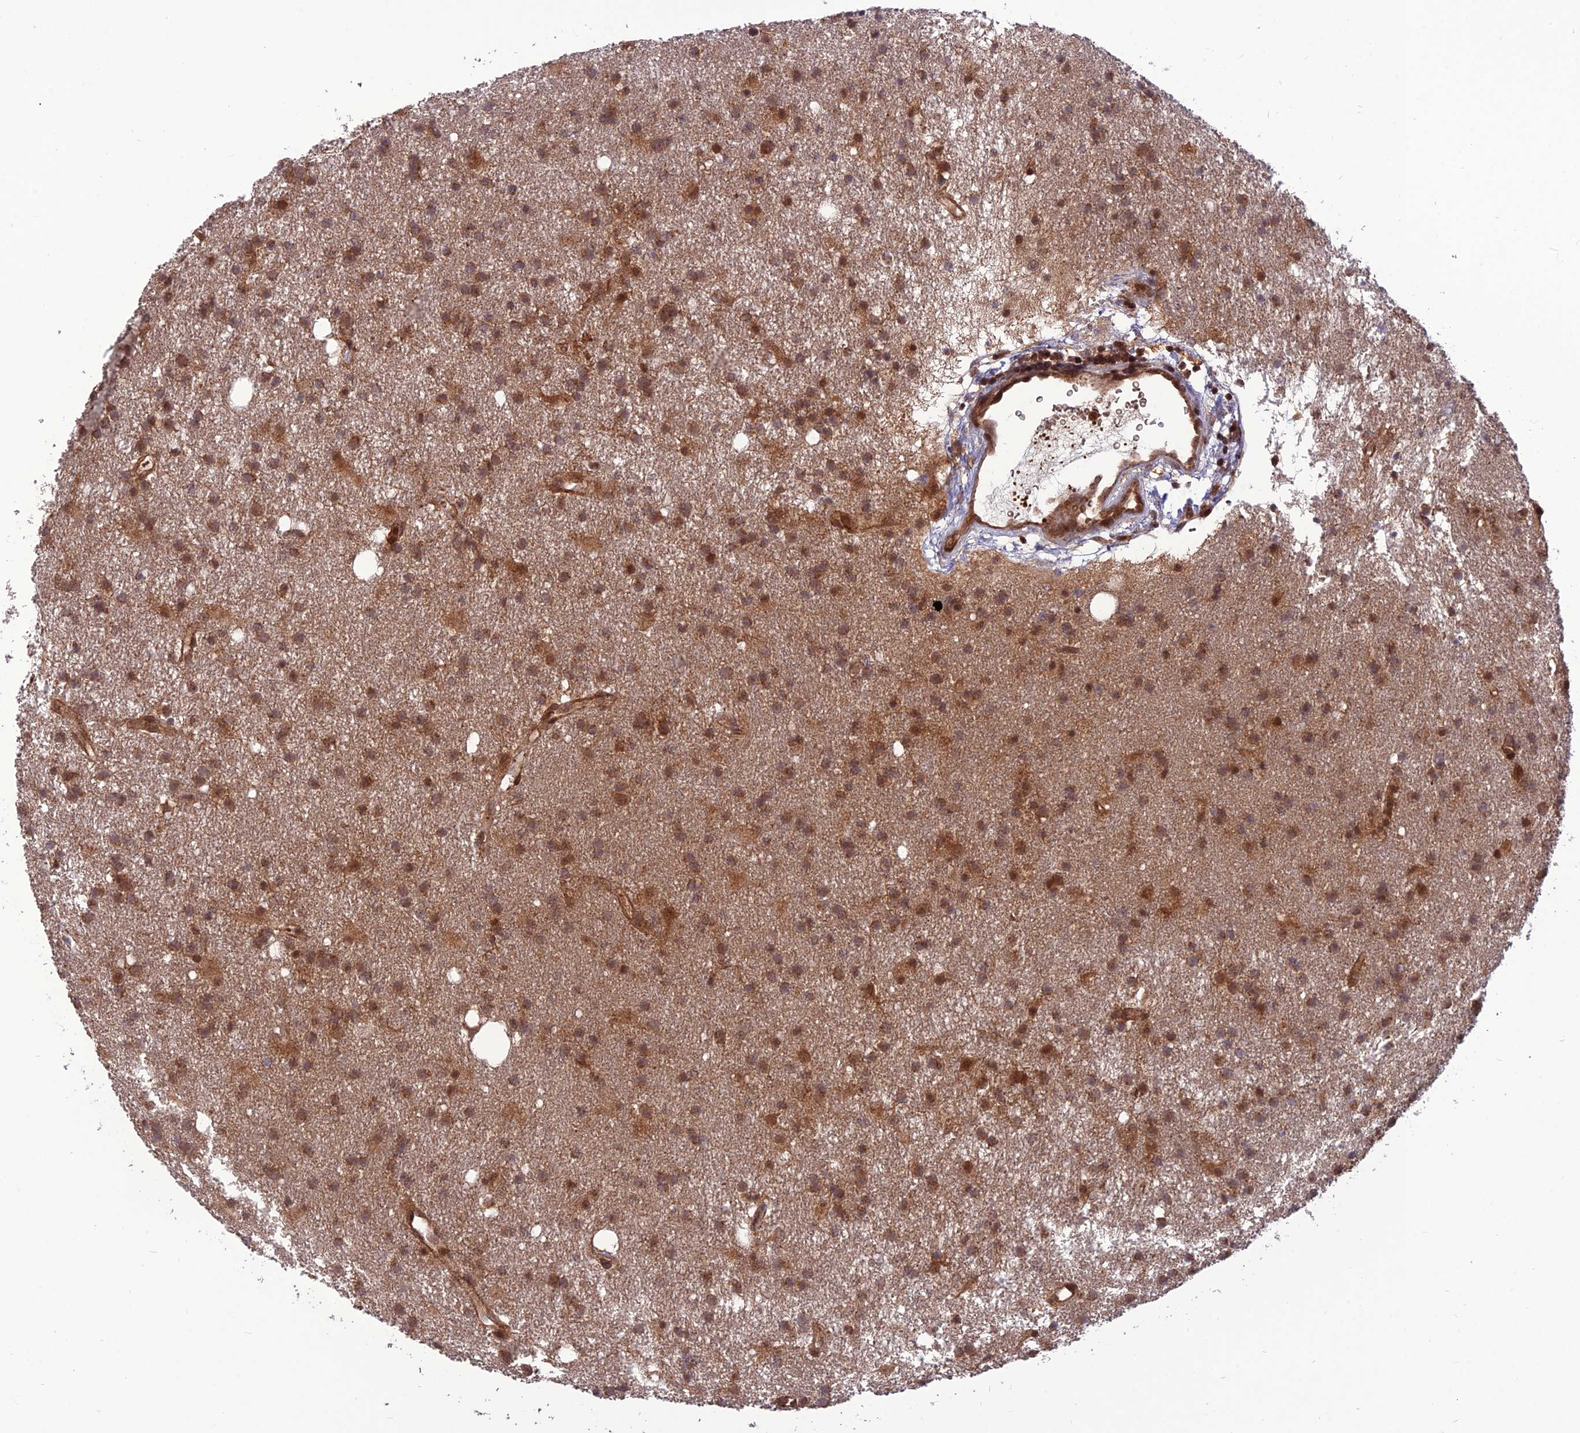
{"staining": {"intensity": "moderate", "quantity": ">75%", "location": "cytoplasmic/membranous"}, "tissue": "glioma", "cell_type": "Tumor cells", "image_type": "cancer", "snomed": [{"axis": "morphology", "description": "Glioma, malignant, High grade"}, {"axis": "topography", "description": "Brain"}], "caption": "Immunohistochemical staining of glioma exhibits medium levels of moderate cytoplasmic/membranous protein staining in about >75% of tumor cells.", "gene": "NDUFC1", "patient": {"sex": "male", "age": 77}}